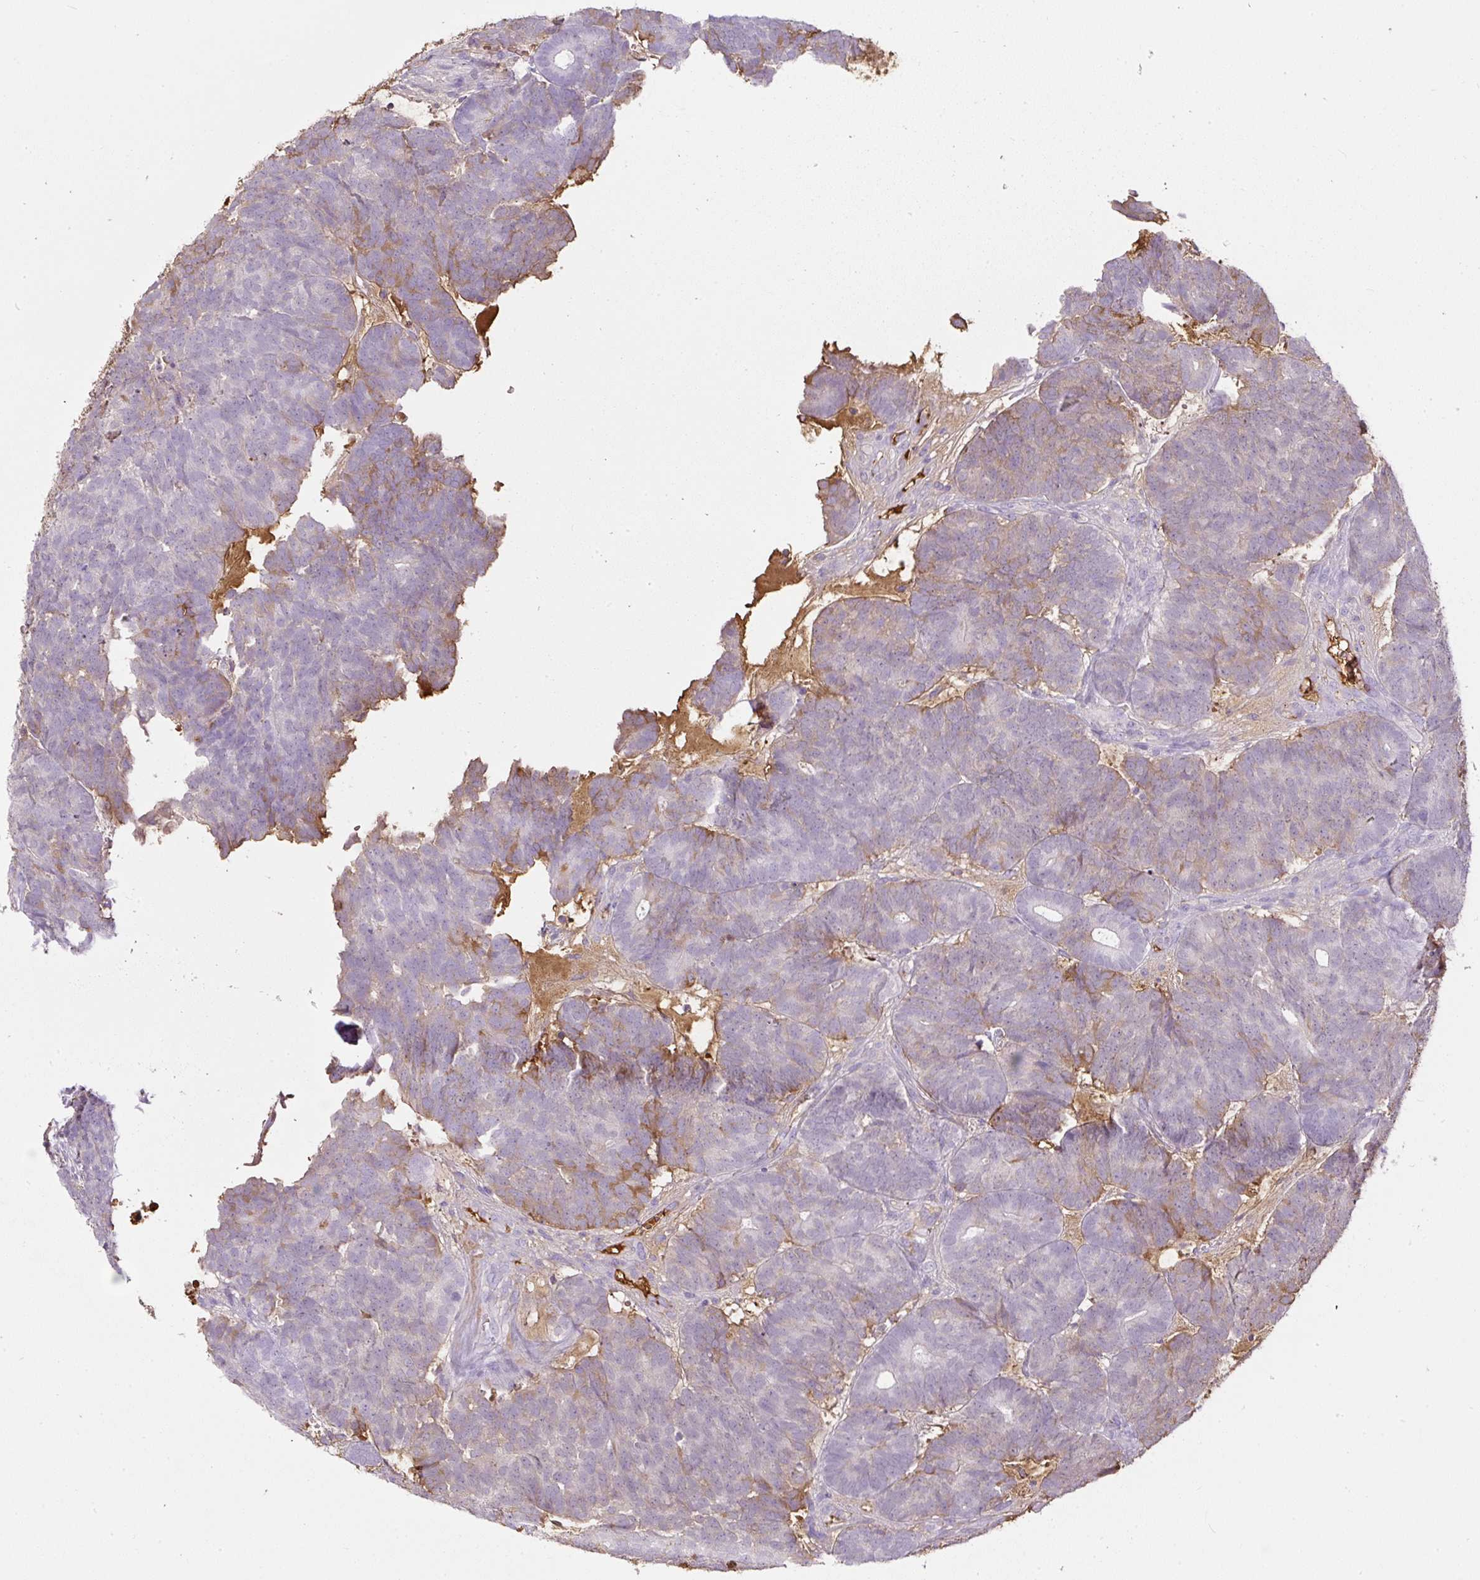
{"staining": {"intensity": "moderate", "quantity": "<25%", "location": "cytoplasmic/membranous"}, "tissue": "head and neck cancer", "cell_type": "Tumor cells", "image_type": "cancer", "snomed": [{"axis": "morphology", "description": "Adenocarcinoma, NOS"}, {"axis": "topography", "description": "Head-Neck"}], "caption": "Head and neck cancer tissue reveals moderate cytoplasmic/membranous expression in approximately <25% of tumor cells", "gene": "APOA1", "patient": {"sex": "female", "age": 81}}